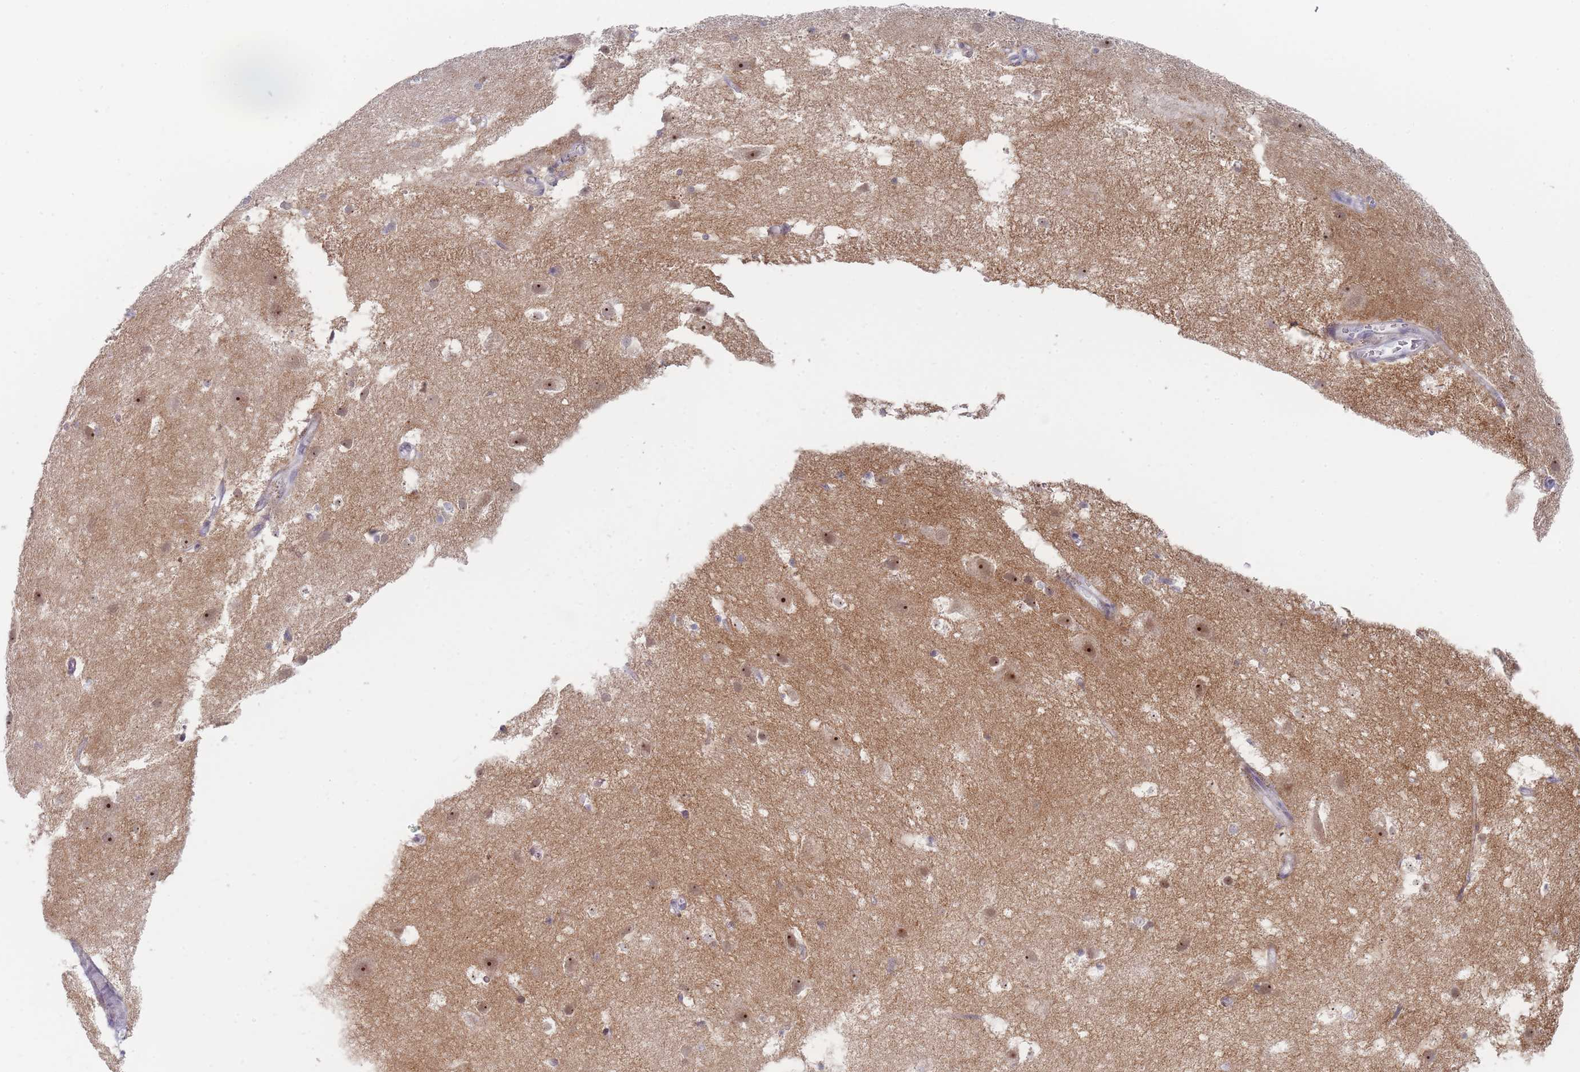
{"staining": {"intensity": "negative", "quantity": "none", "location": "none"}, "tissue": "cerebral cortex", "cell_type": "Endothelial cells", "image_type": "normal", "snomed": [{"axis": "morphology", "description": "Normal tissue, NOS"}, {"axis": "topography", "description": "Cerebral cortex"}], "caption": "Immunohistochemistry (IHC) of benign cerebral cortex exhibits no positivity in endothelial cells. (Brightfield microscopy of DAB immunohistochemistry (IHC) at high magnification).", "gene": "RNF8", "patient": {"sex": "male", "age": 54}}